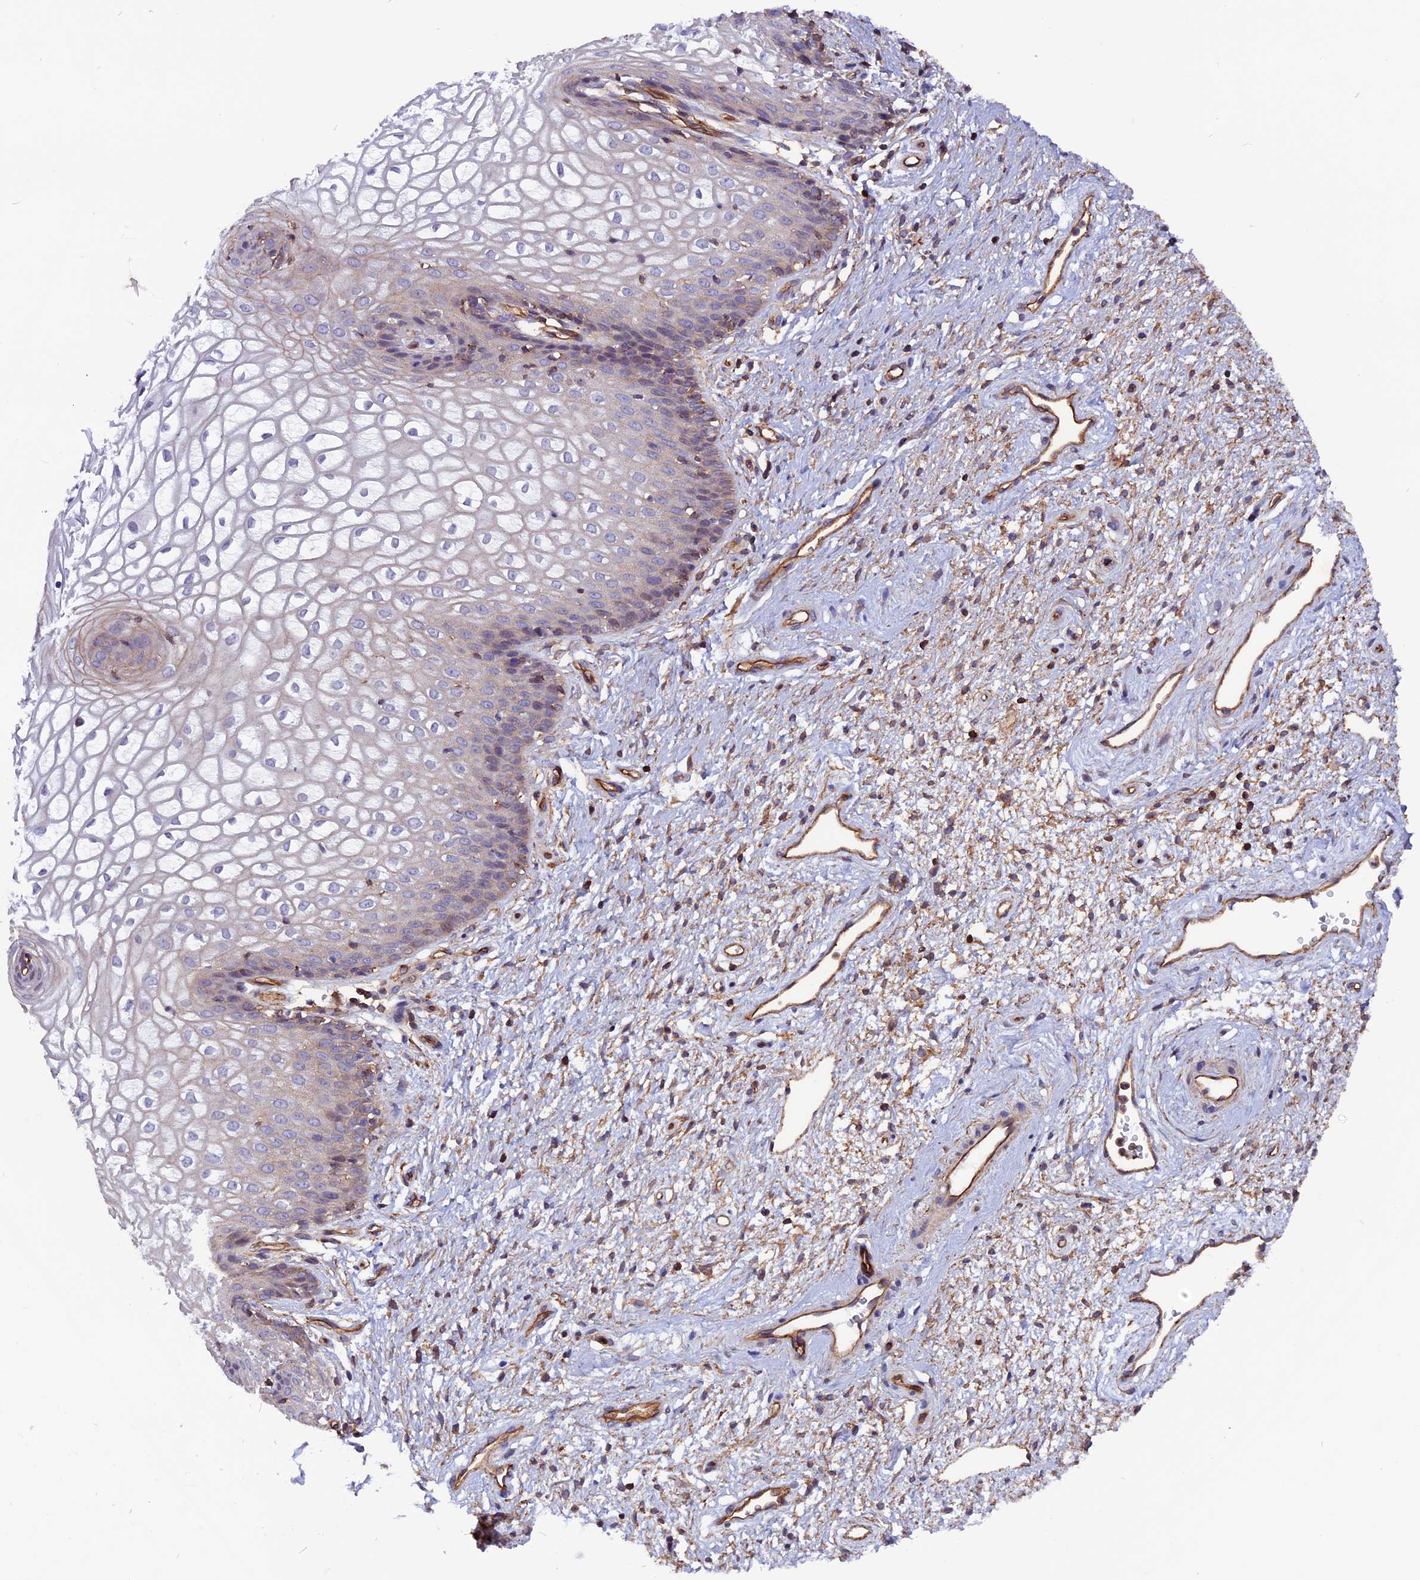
{"staining": {"intensity": "moderate", "quantity": "<25%", "location": "cytoplasmic/membranous"}, "tissue": "vagina", "cell_type": "Squamous epithelial cells", "image_type": "normal", "snomed": [{"axis": "morphology", "description": "Normal tissue, NOS"}, {"axis": "topography", "description": "Vagina"}], "caption": "Normal vagina exhibits moderate cytoplasmic/membranous positivity in approximately <25% of squamous epithelial cells, visualized by immunohistochemistry.", "gene": "ZNF749", "patient": {"sex": "female", "age": 34}}